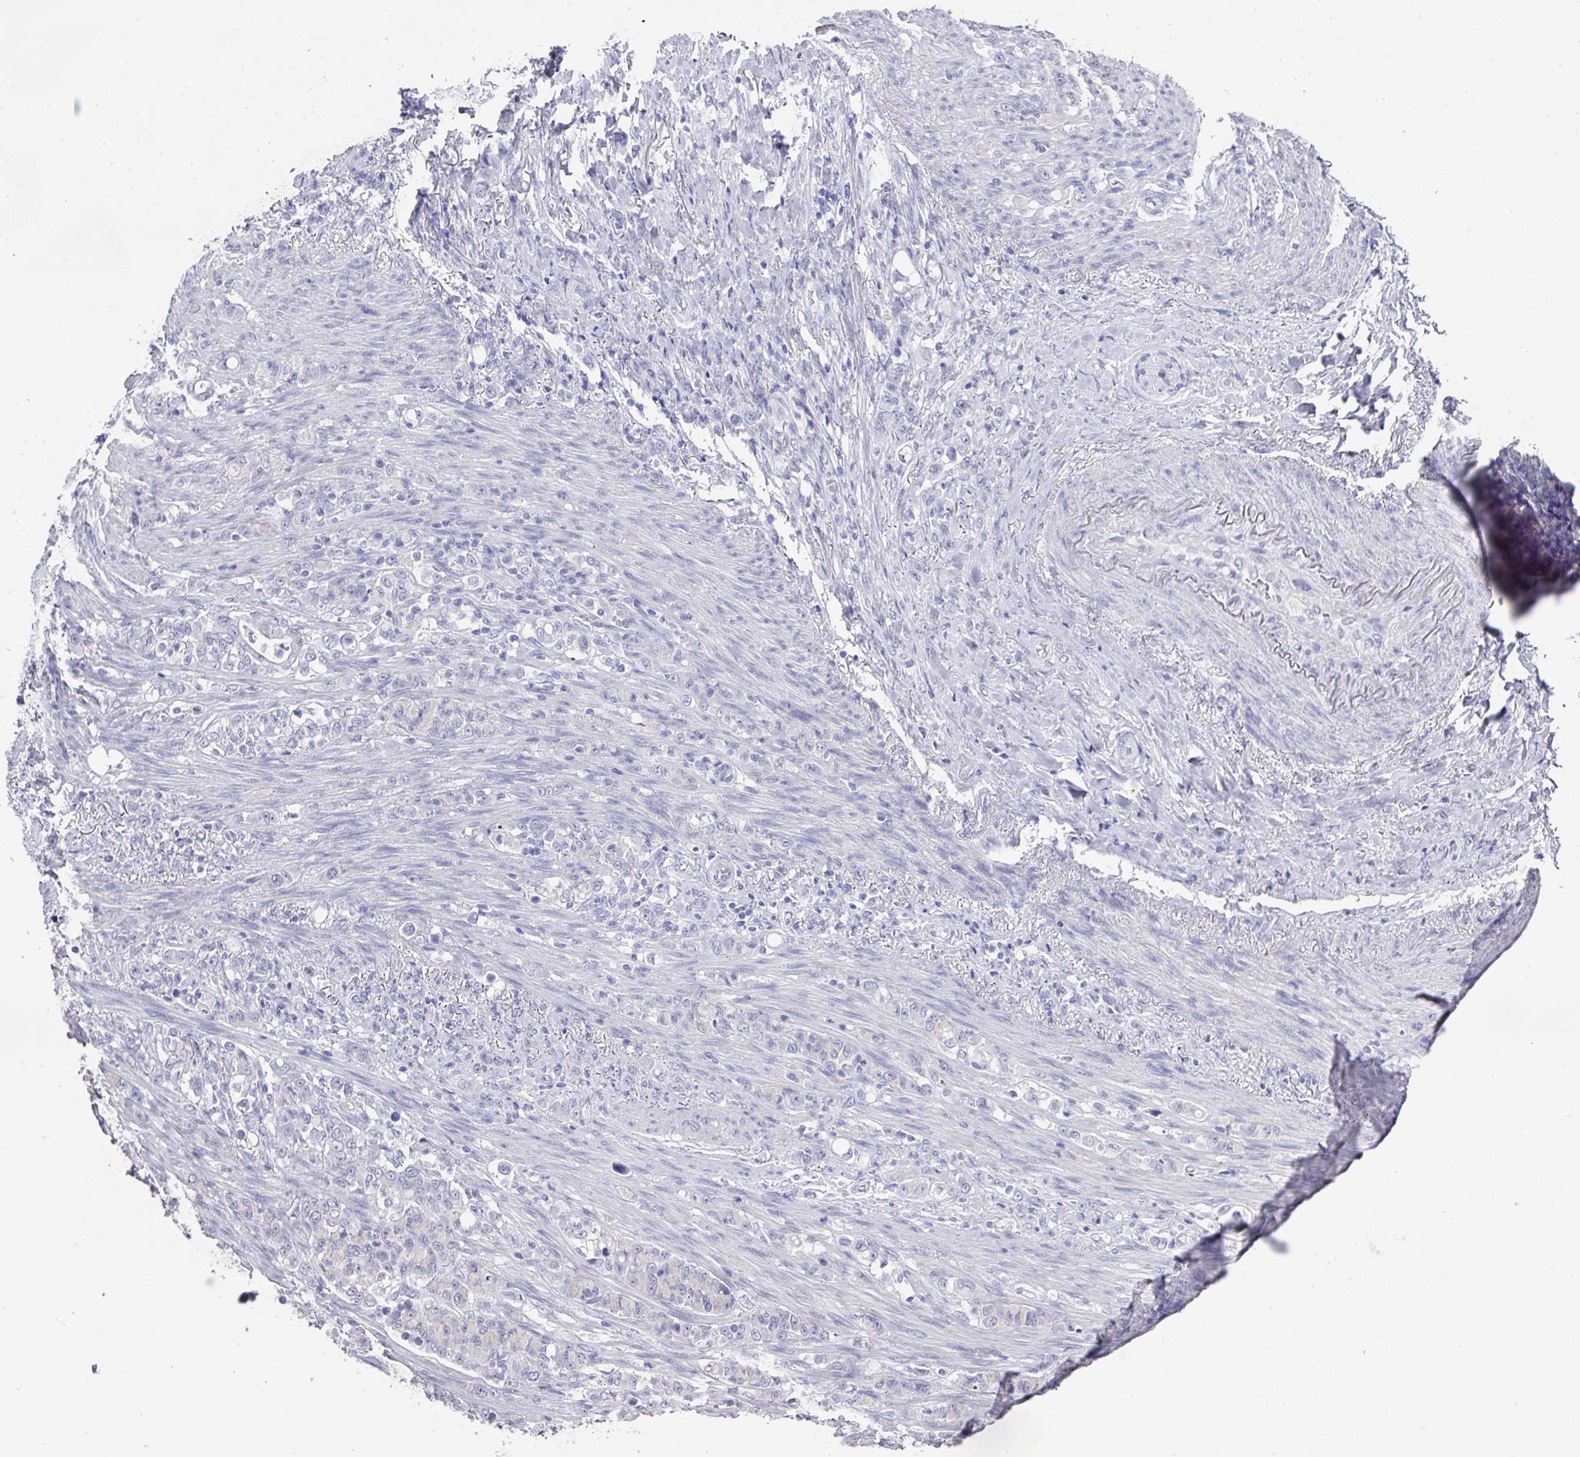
{"staining": {"intensity": "negative", "quantity": "none", "location": "none"}, "tissue": "stomach cancer", "cell_type": "Tumor cells", "image_type": "cancer", "snomed": [{"axis": "morphology", "description": "Adenocarcinoma, NOS"}, {"axis": "topography", "description": "Stomach"}], "caption": "Human stomach cancer (adenocarcinoma) stained for a protein using immunohistochemistry (IHC) reveals no staining in tumor cells.", "gene": "DAZL", "patient": {"sex": "female", "age": 79}}